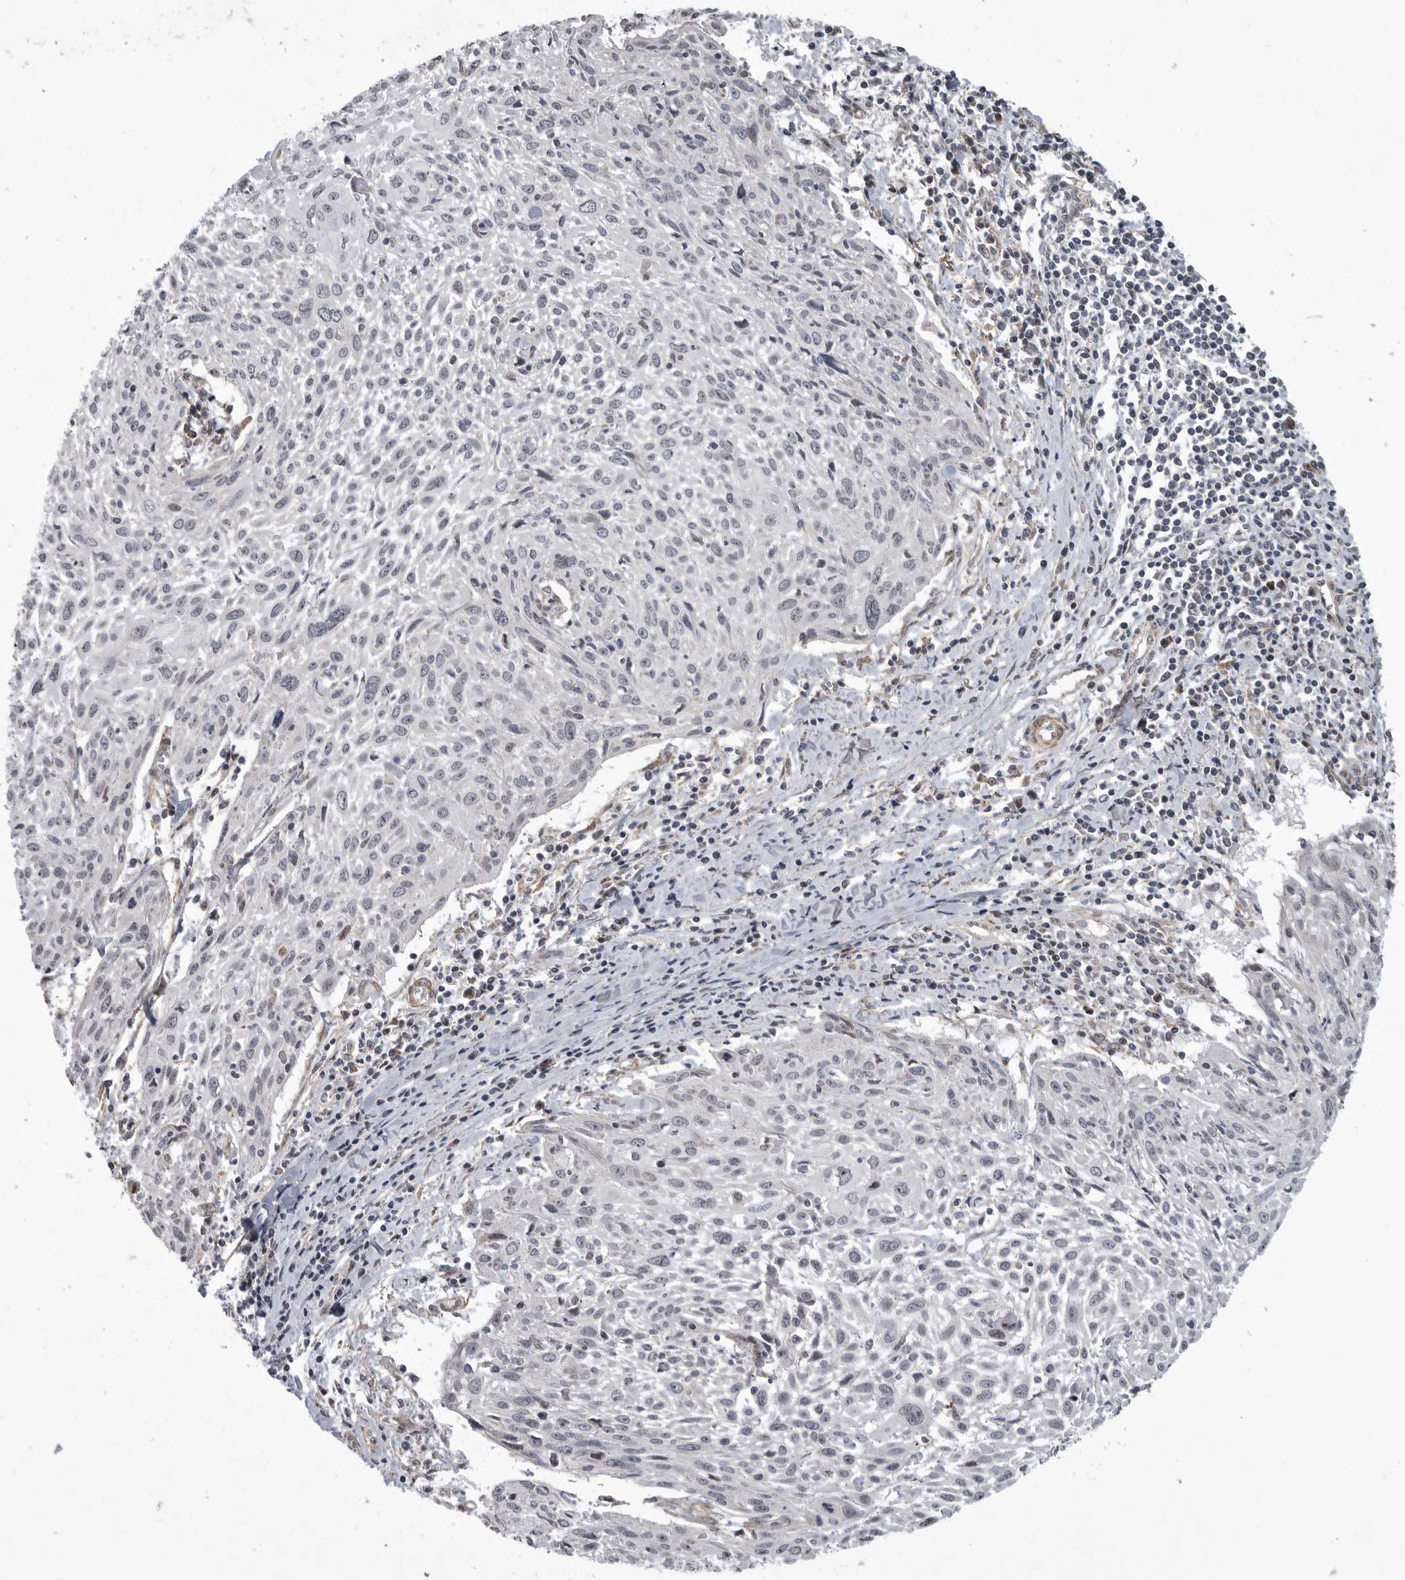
{"staining": {"intensity": "negative", "quantity": "none", "location": "none"}, "tissue": "cervical cancer", "cell_type": "Tumor cells", "image_type": "cancer", "snomed": [{"axis": "morphology", "description": "Squamous cell carcinoma, NOS"}, {"axis": "topography", "description": "Cervix"}], "caption": "Protein analysis of squamous cell carcinoma (cervical) demonstrates no significant positivity in tumor cells.", "gene": "TMPRSS11F", "patient": {"sex": "female", "age": 51}}